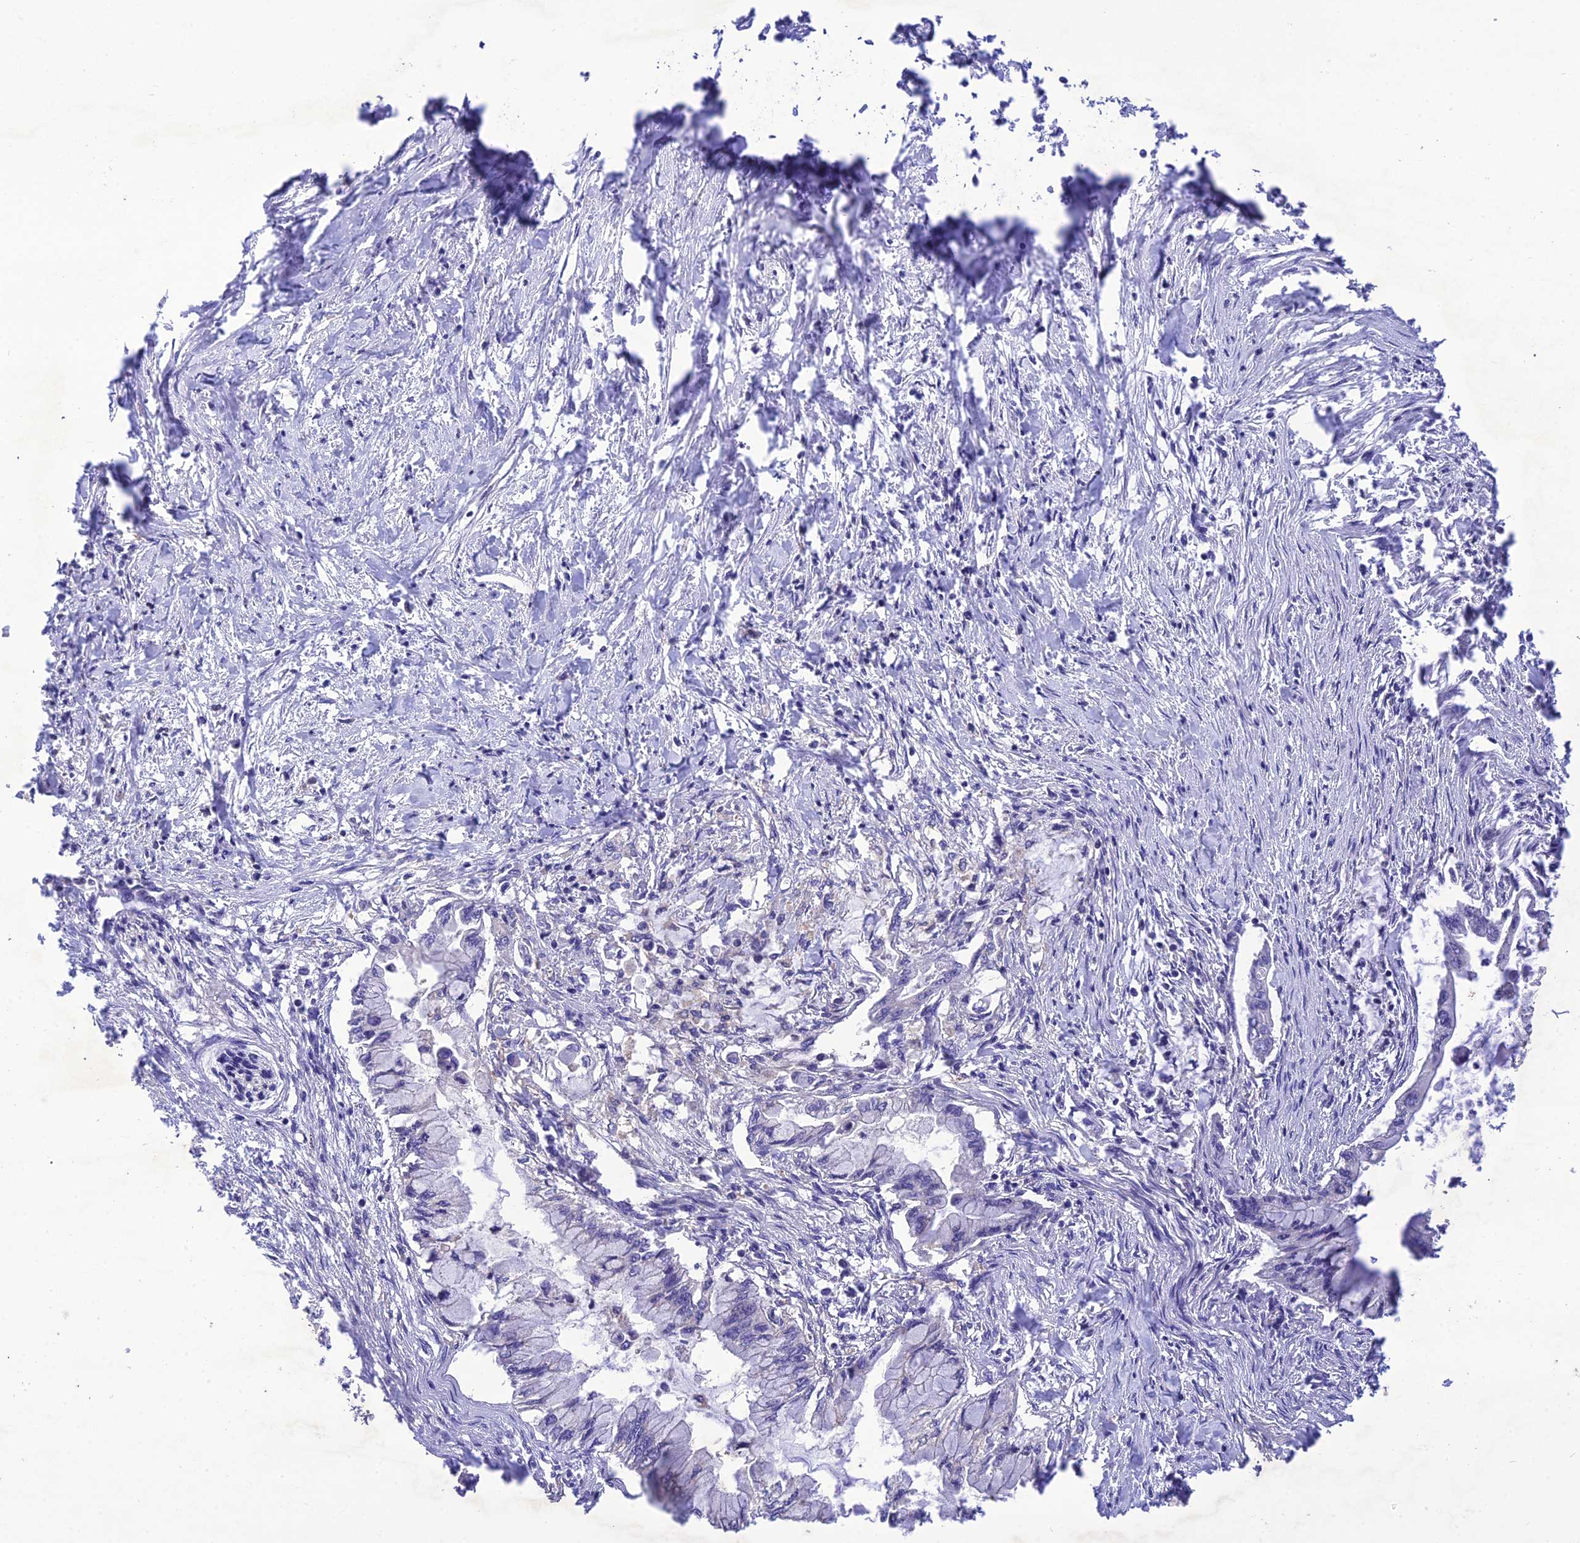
{"staining": {"intensity": "negative", "quantity": "none", "location": "none"}, "tissue": "pancreatic cancer", "cell_type": "Tumor cells", "image_type": "cancer", "snomed": [{"axis": "morphology", "description": "Adenocarcinoma, NOS"}, {"axis": "topography", "description": "Pancreas"}], "caption": "An image of pancreatic cancer stained for a protein demonstrates no brown staining in tumor cells. Brightfield microscopy of immunohistochemistry (IHC) stained with DAB (brown) and hematoxylin (blue), captured at high magnification.", "gene": "SNX24", "patient": {"sex": "male", "age": 48}}